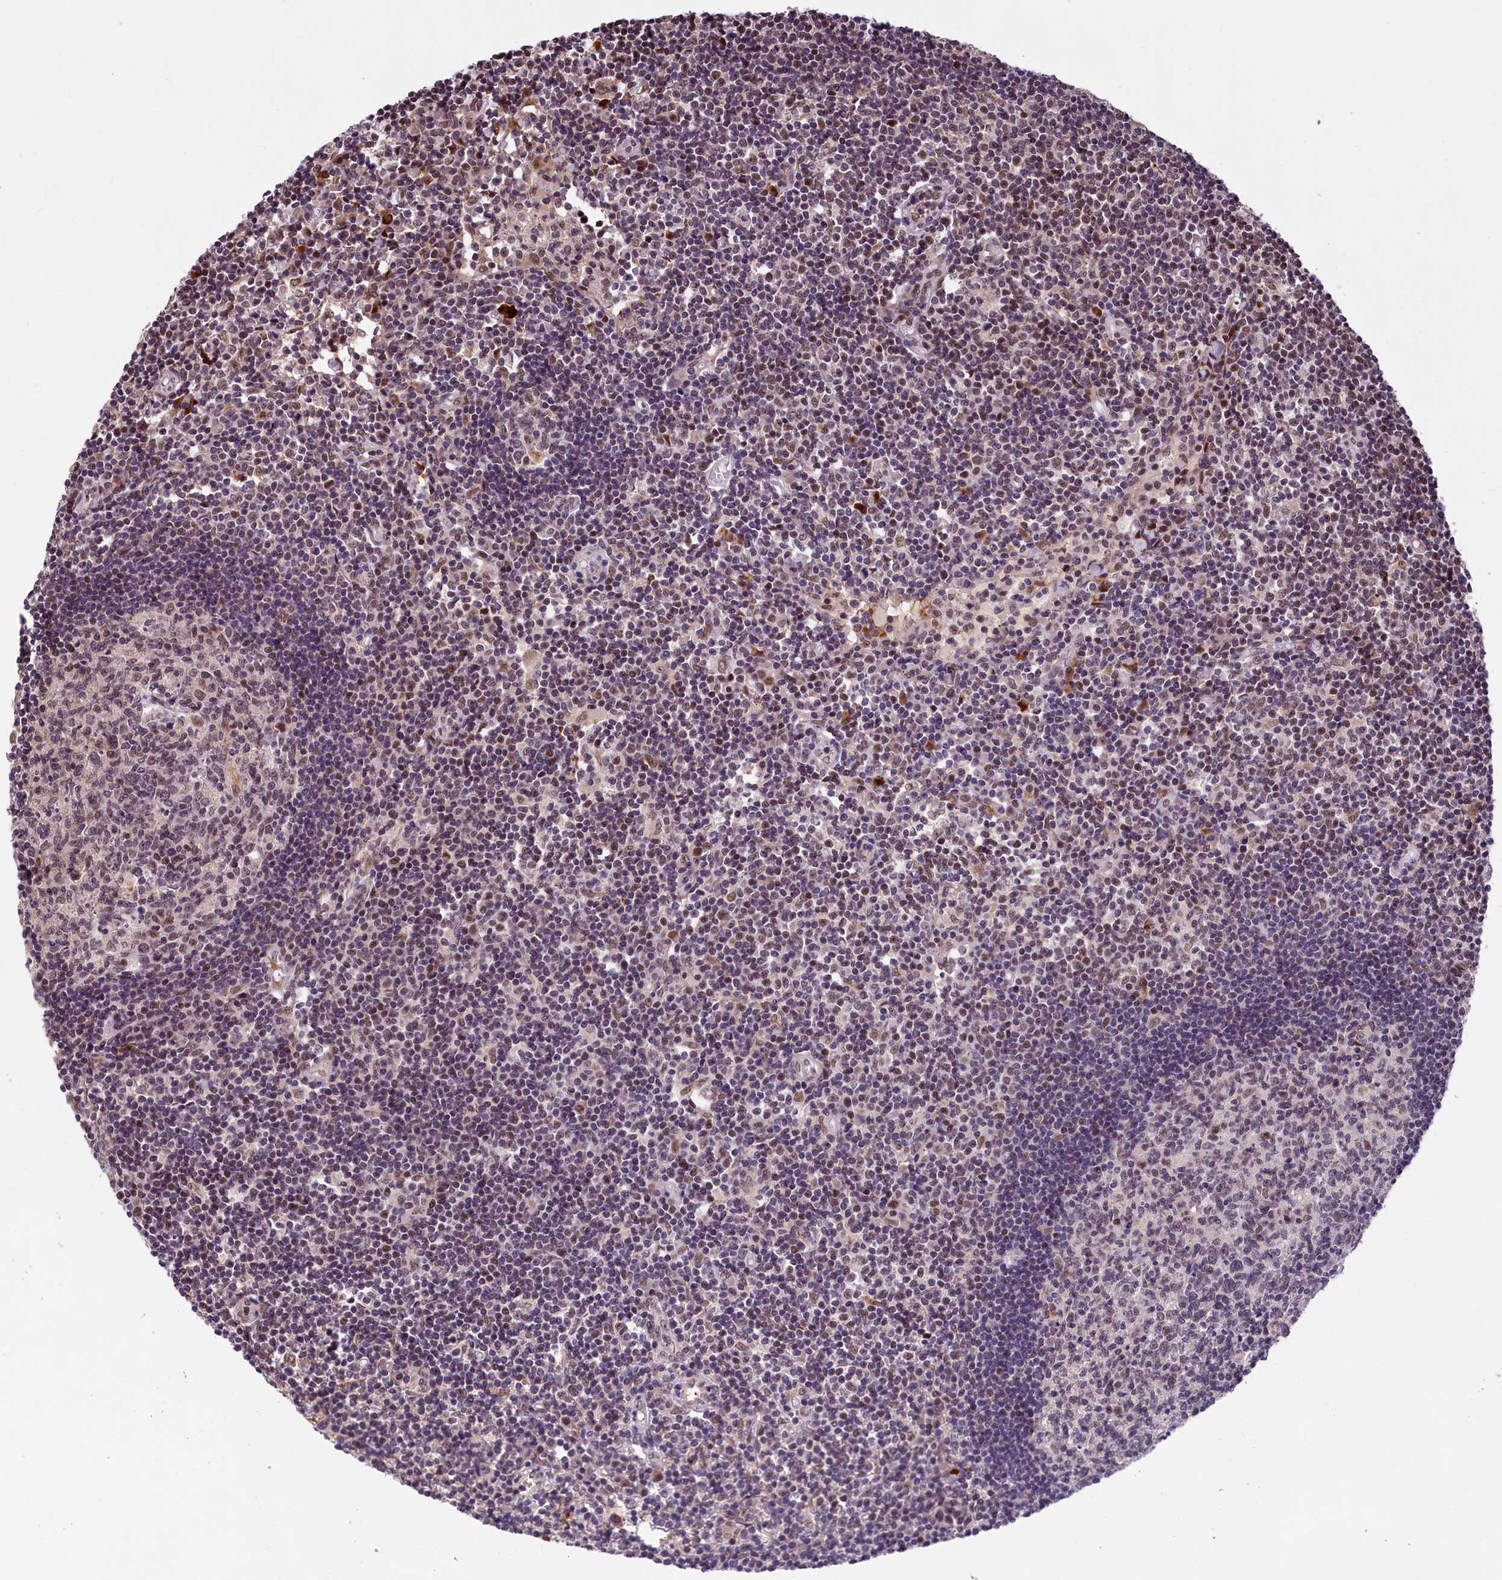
{"staining": {"intensity": "weak", "quantity": "25%-75%", "location": "nuclear"}, "tissue": "lymph node", "cell_type": "Germinal center cells", "image_type": "normal", "snomed": [{"axis": "morphology", "description": "Normal tissue, NOS"}, {"axis": "topography", "description": "Lymph node"}], "caption": "Brown immunohistochemical staining in unremarkable lymph node exhibits weak nuclear positivity in approximately 25%-75% of germinal center cells.", "gene": "FBXO45", "patient": {"sex": "female", "age": 55}}